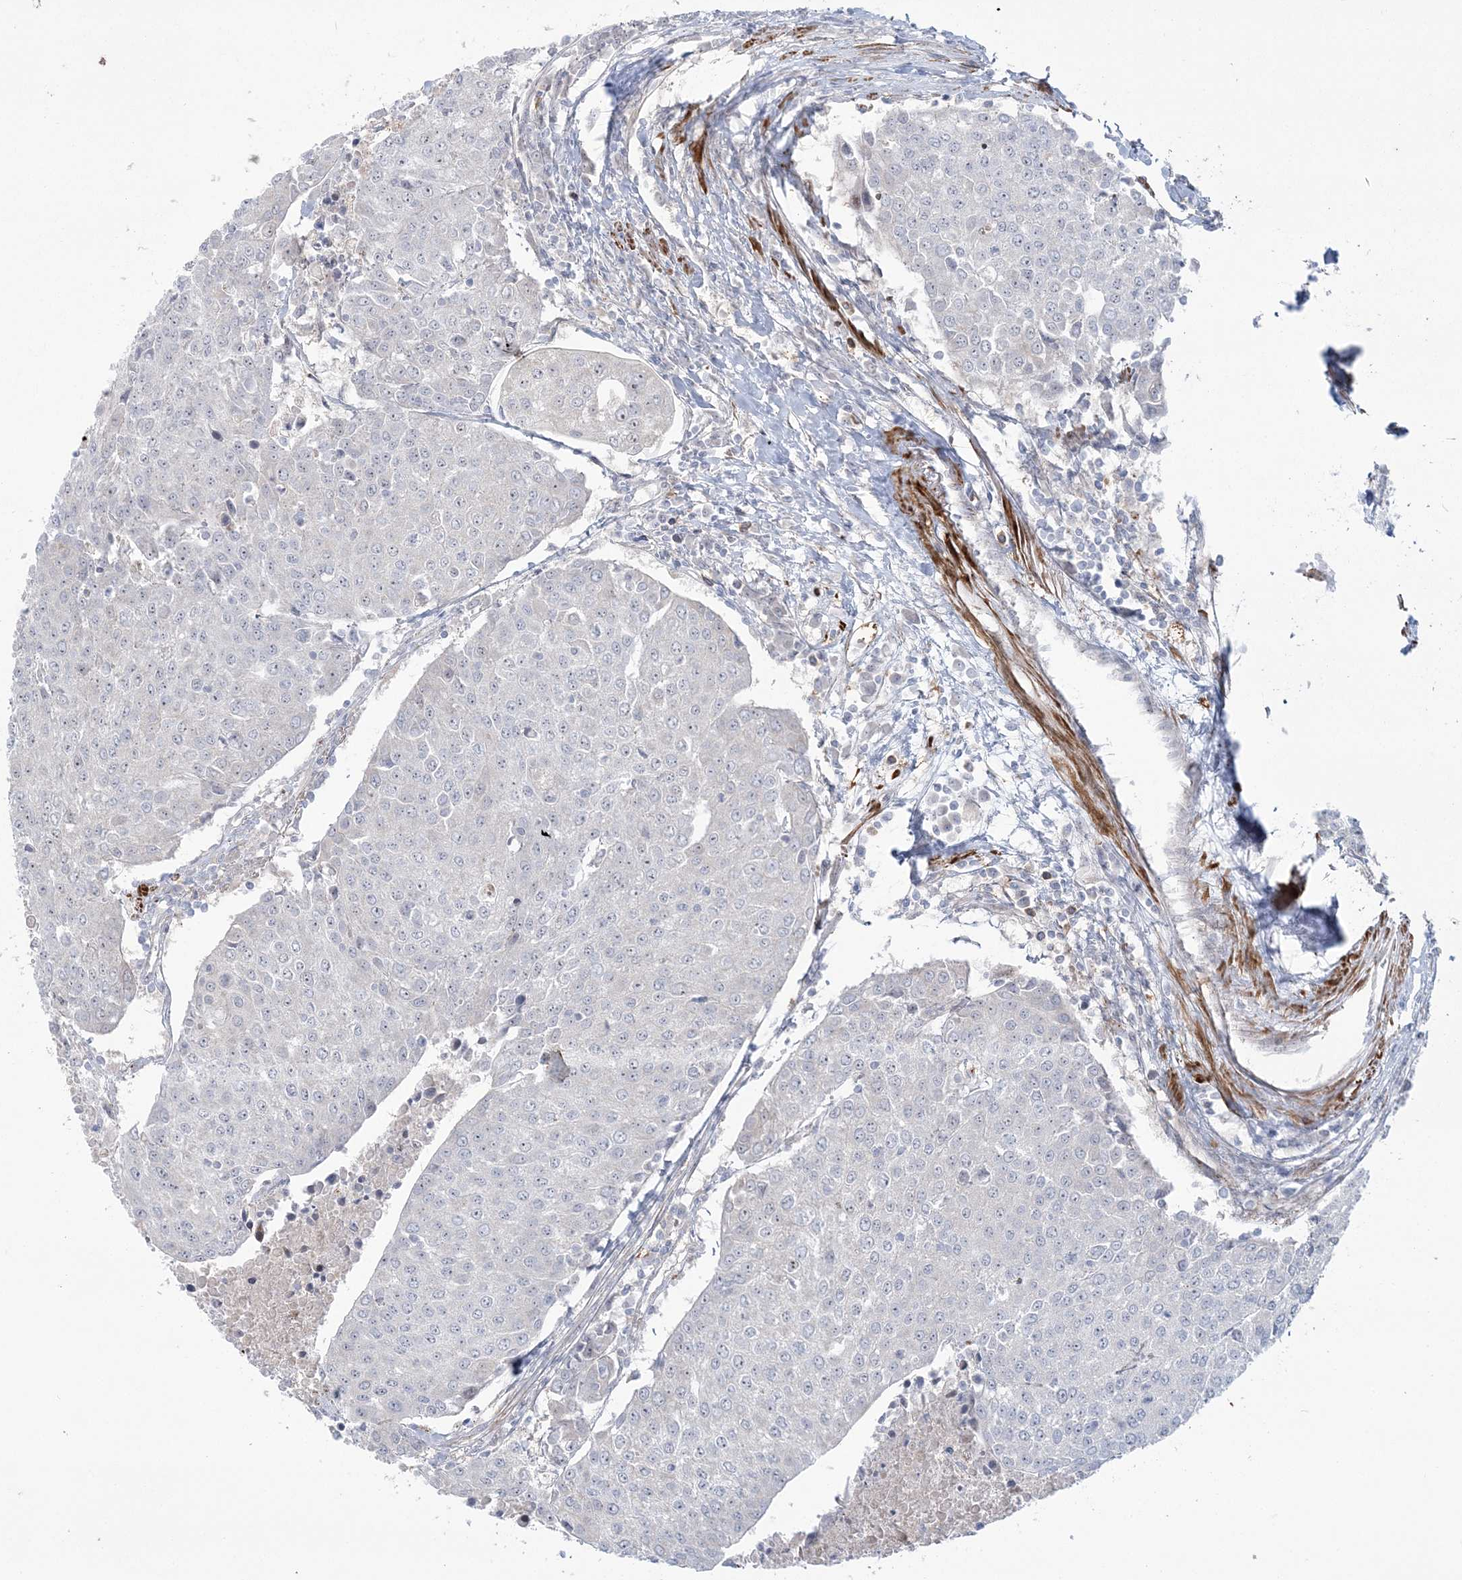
{"staining": {"intensity": "negative", "quantity": "none", "location": "none"}, "tissue": "urothelial cancer", "cell_type": "Tumor cells", "image_type": "cancer", "snomed": [{"axis": "morphology", "description": "Urothelial carcinoma, High grade"}, {"axis": "topography", "description": "Urinary bladder"}], "caption": "This photomicrograph is of high-grade urothelial carcinoma stained with immunohistochemistry (IHC) to label a protein in brown with the nuclei are counter-stained blue. There is no expression in tumor cells.", "gene": "NUDT9", "patient": {"sex": "female", "age": 85}}